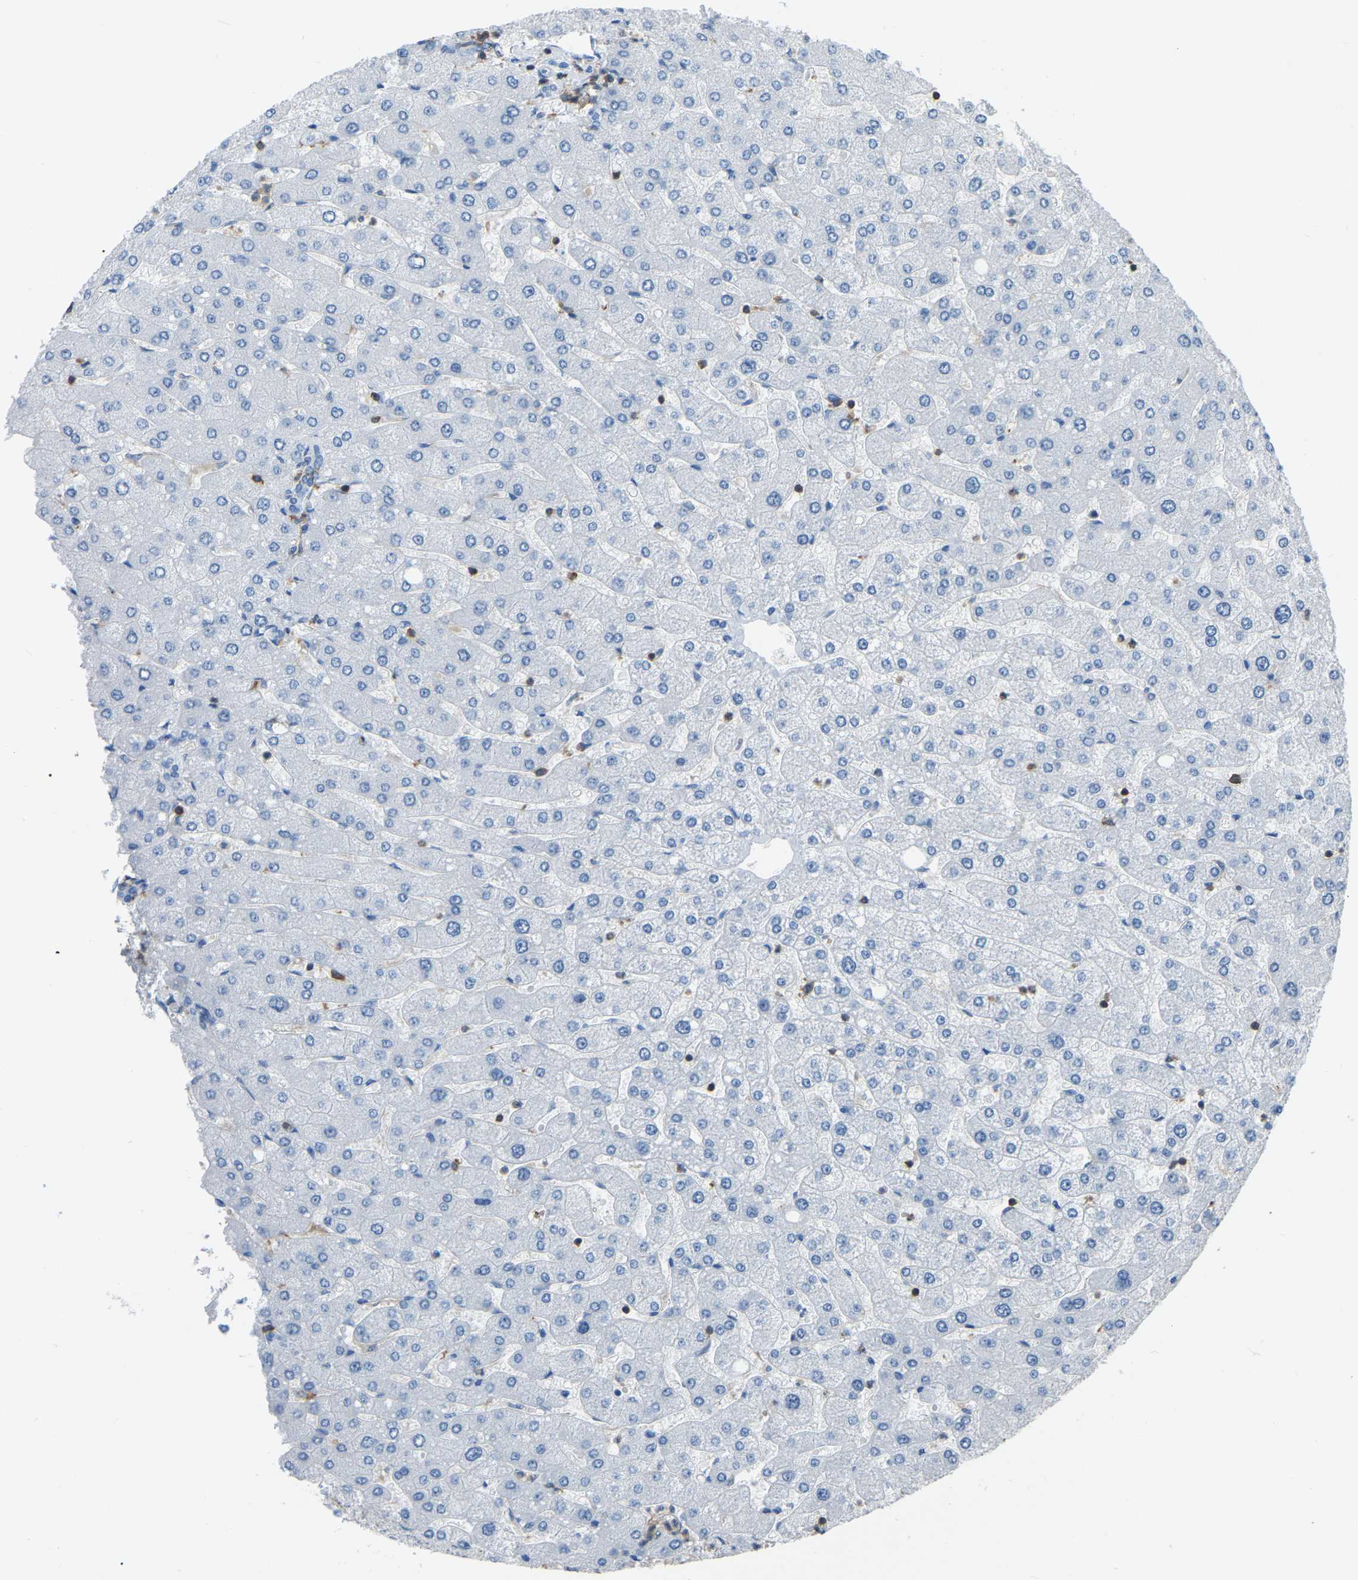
{"staining": {"intensity": "negative", "quantity": "none", "location": "none"}, "tissue": "liver", "cell_type": "Cholangiocytes", "image_type": "normal", "snomed": [{"axis": "morphology", "description": "Normal tissue, NOS"}, {"axis": "topography", "description": "Liver"}], "caption": "The micrograph shows no staining of cholangiocytes in normal liver.", "gene": "ARHGAP45", "patient": {"sex": "male", "age": 55}}